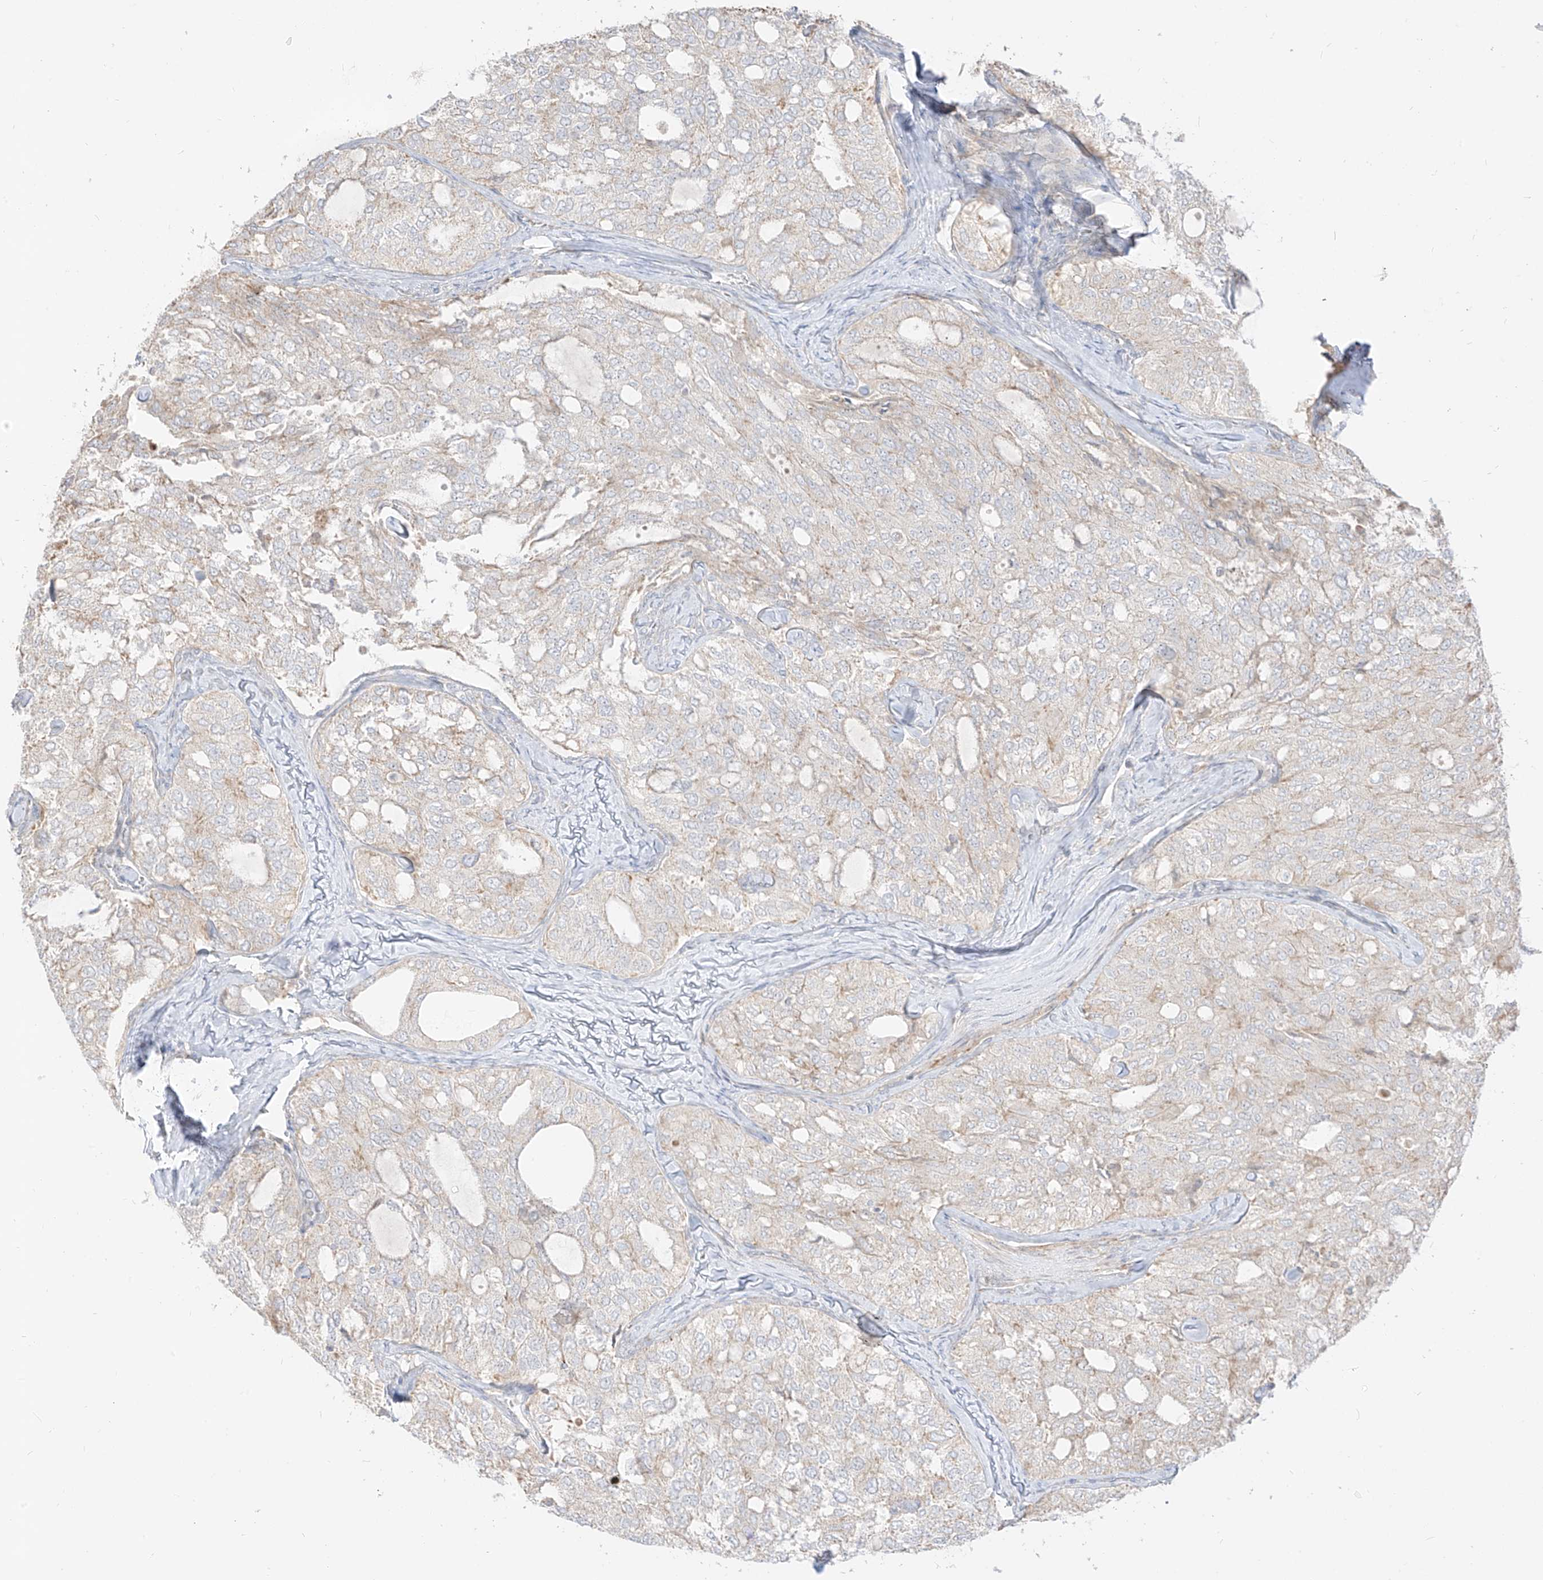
{"staining": {"intensity": "weak", "quantity": "<25%", "location": "cytoplasmic/membranous"}, "tissue": "thyroid cancer", "cell_type": "Tumor cells", "image_type": "cancer", "snomed": [{"axis": "morphology", "description": "Follicular adenoma carcinoma, NOS"}, {"axis": "topography", "description": "Thyroid gland"}], "caption": "An immunohistochemistry (IHC) photomicrograph of thyroid cancer is shown. There is no staining in tumor cells of thyroid cancer.", "gene": "ZIM3", "patient": {"sex": "male", "age": 75}}